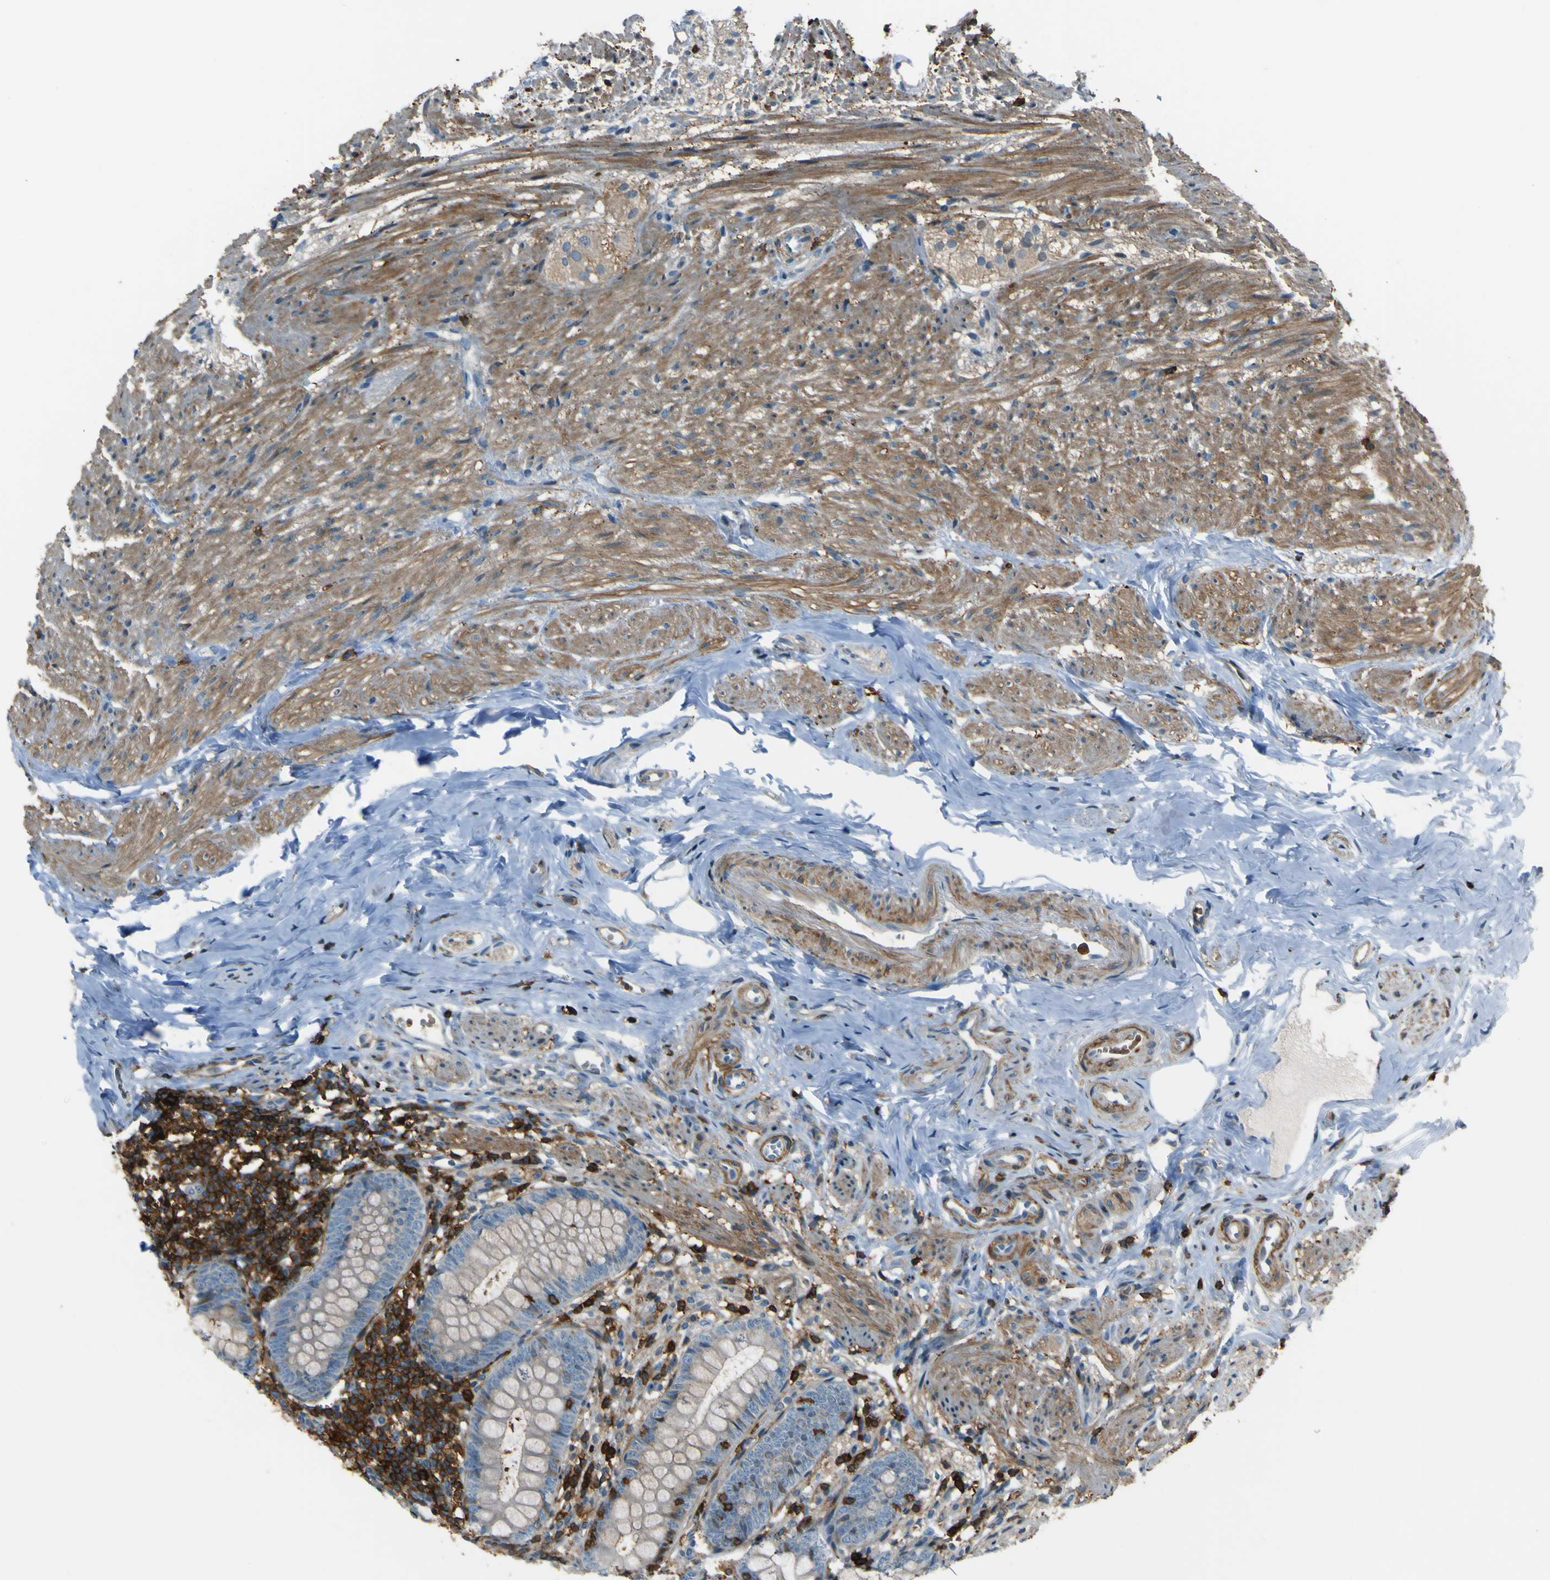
{"staining": {"intensity": "weak", "quantity": "<25%", "location": "cytoplasmic/membranous"}, "tissue": "appendix", "cell_type": "Glandular cells", "image_type": "normal", "snomed": [{"axis": "morphology", "description": "Normal tissue, NOS"}, {"axis": "topography", "description": "Appendix"}], "caption": "DAB (3,3'-diaminobenzidine) immunohistochemical staining of benign appendix exhibits no significant positivity in glandular cells.", "gene": "PCDHB5", "patient": {"sex": "female", "age": 77}}